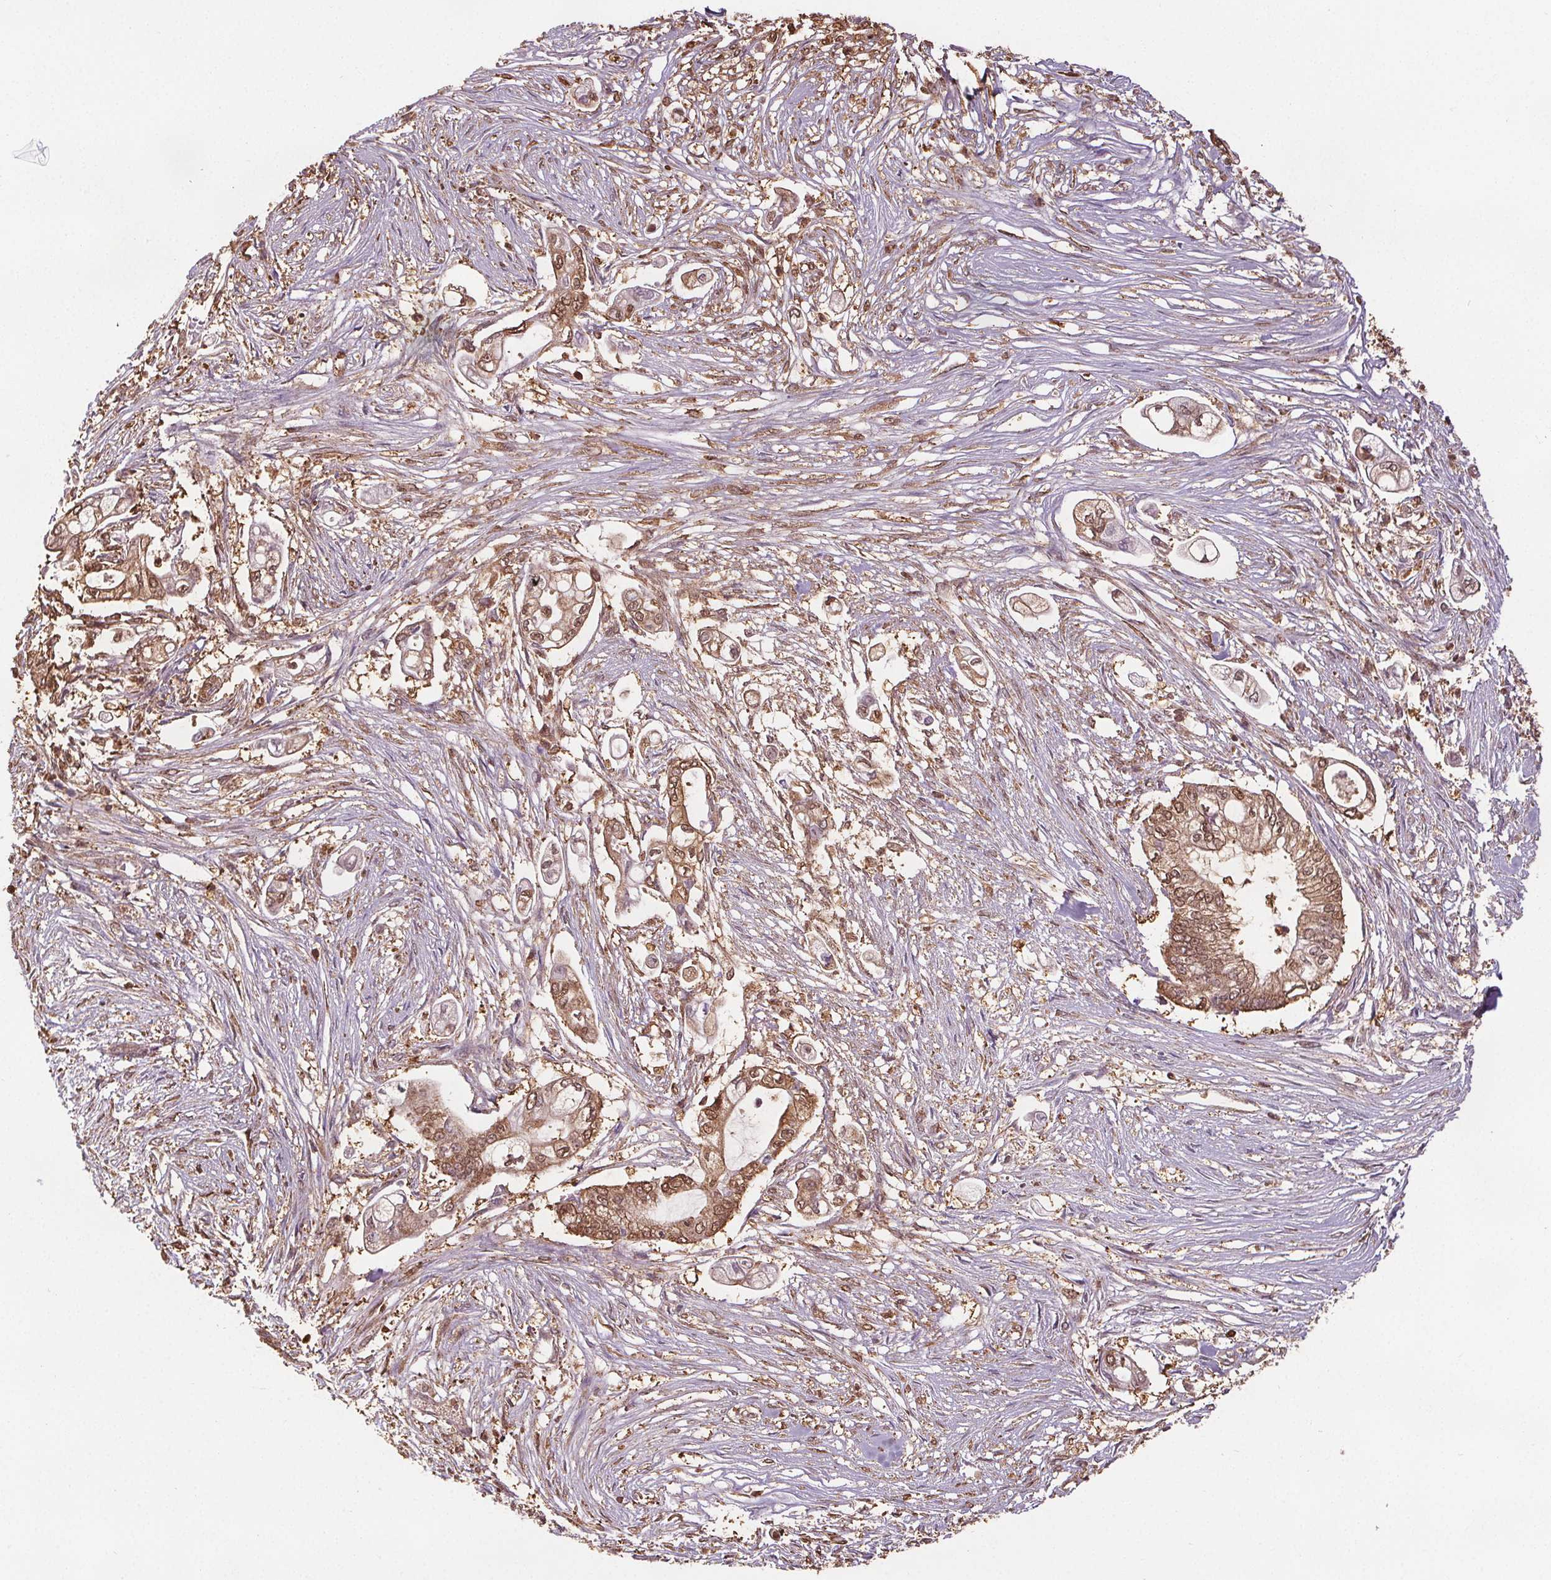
{"staining": {"intensity": "moderate", "quantity": ">75%", "location": "cytoplasmic/membranous,nuclear"}, "tissue": "pancreatic cancer", "cell_type": "Tumor cells", "image_type": "cancer", "snomed": [{"axis": "morphology", "description": "Adenocarcinoma, NOS"}, {"axis": "topography", "description": "Pancreas"}], "caption": "Pancreatic cancer stained for a protein reveals moderate cytoplasmic/membranous and nuclear positivity in tumor cells.", "gene": "ENO1", "patient": {"sex": "female", "age": 69}}